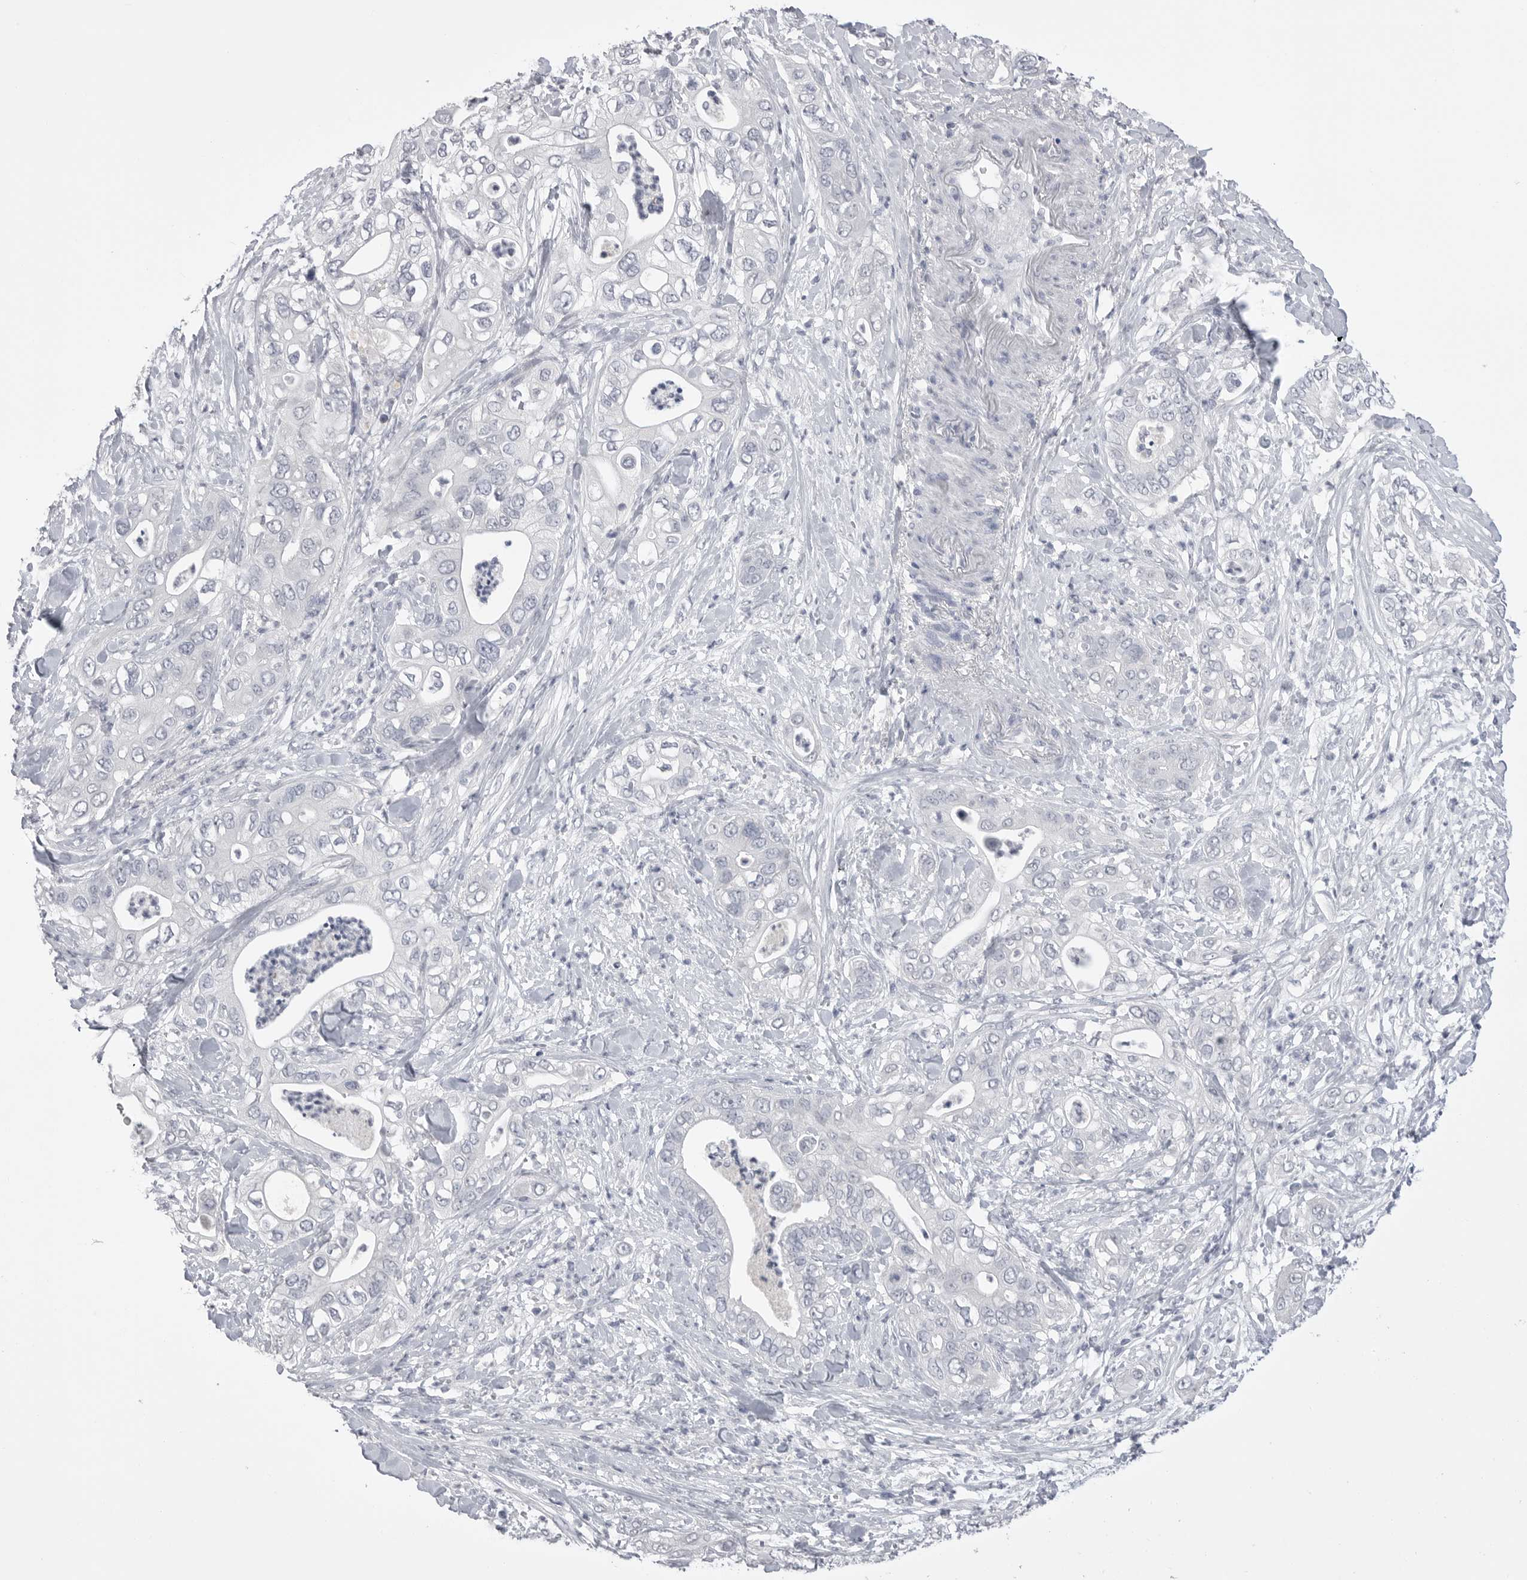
{"staining": {"intensity": "negative", "quantity": "none", "location": "none"}, "tissue": "pancreatic cancer", "cell_type": "Tumor cells", "image_type": "cancer", "snomed": [{"axis": "morphology", "description": "Adenocarcinoma, NOS"}, {"axis": "topography", "description": "Pancreas"}], "caption": "Pancreatic cancer was stained to show a protein in brown. There is no significant positivity in tumor cells. (Stains: DAB (3,3'-diaminobenzidine) immunohistochemistry (IHC) with hematoxylin counter stain, Microscopy: brightfield microscopy at high magnification).", "gene": "CPB1", "patient": {"sex": "female", "age": 78}}